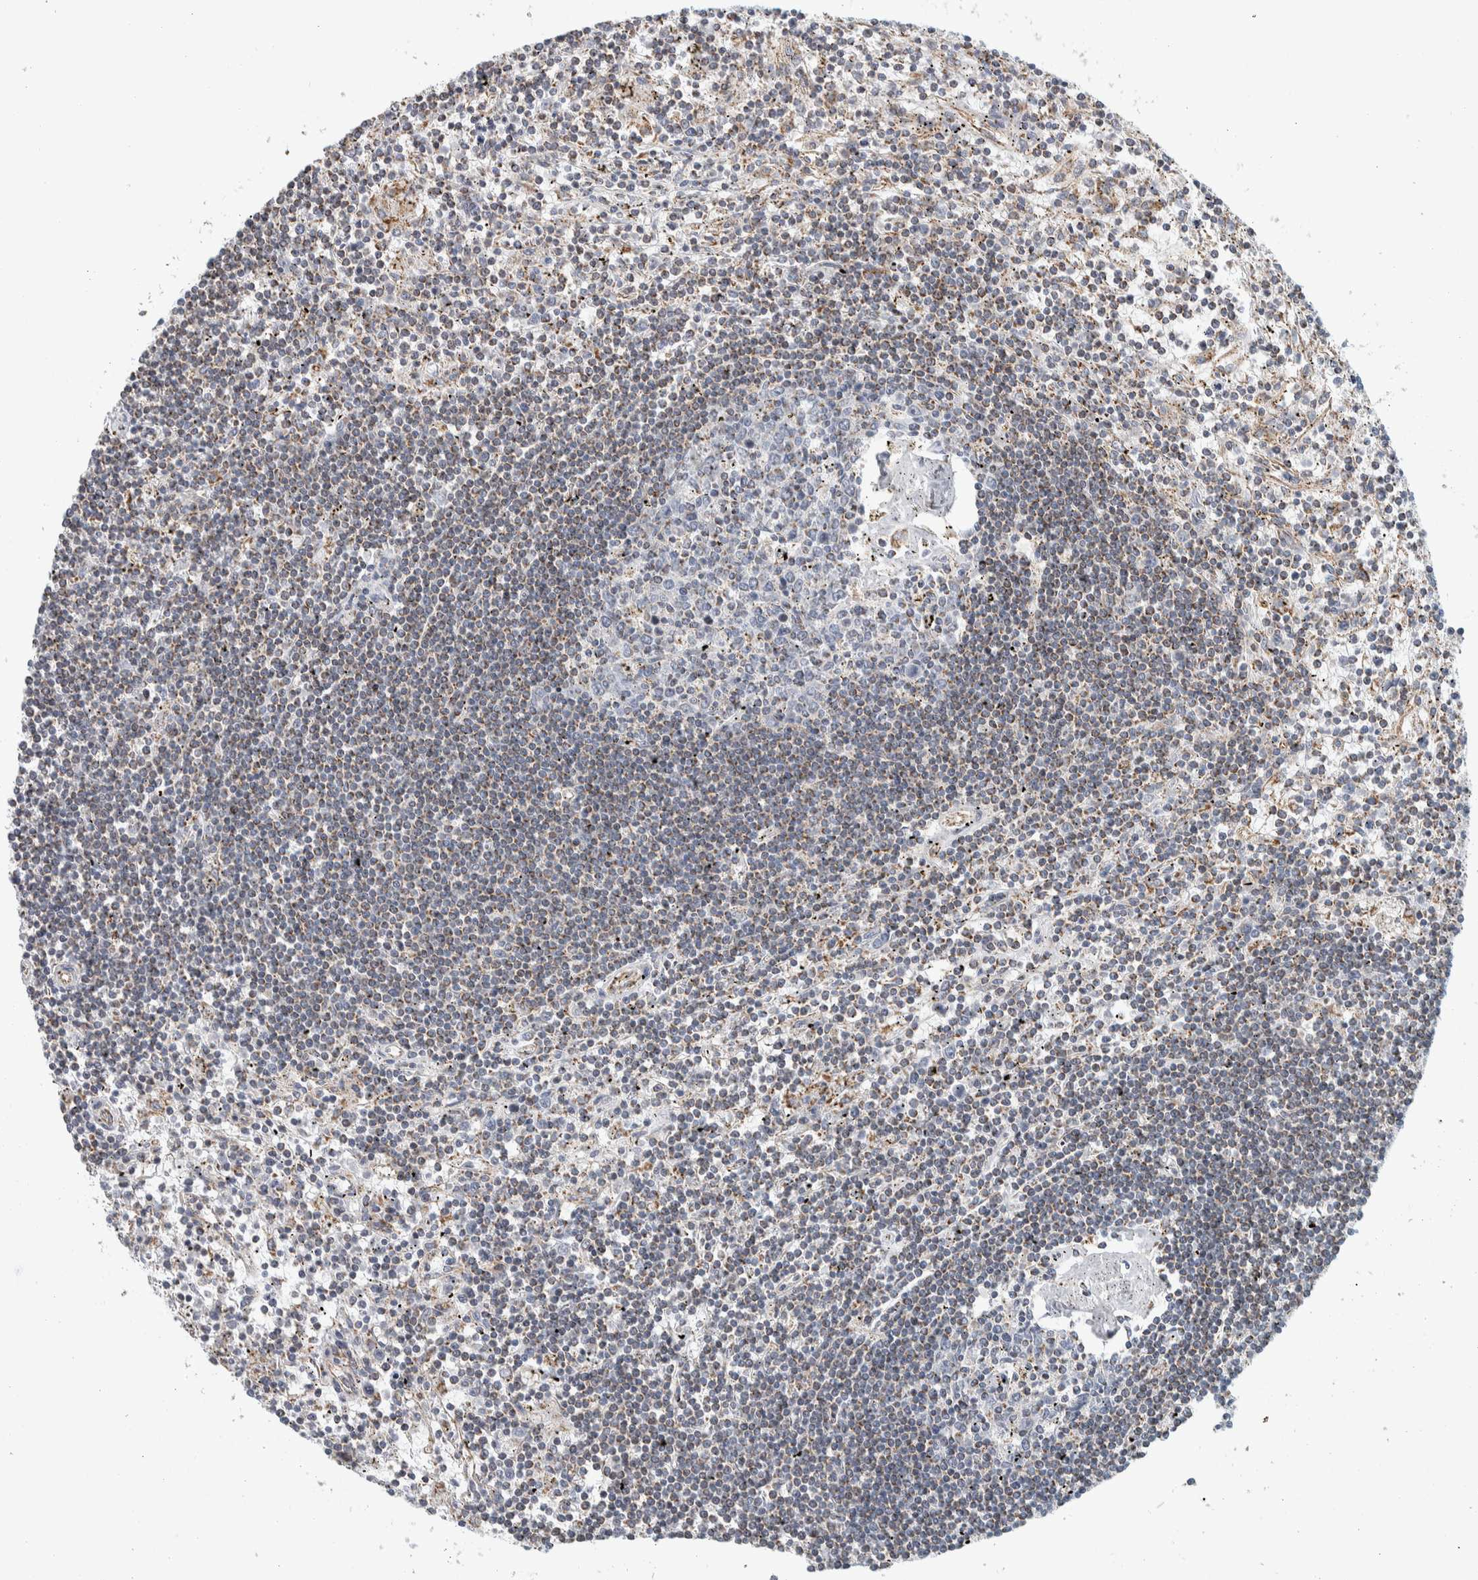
{"staining": {"intensity": "weak", "quantity": "<25%", "location": "cytoplasmic/membranous"}, "tissue": "lymphoma", "cell_type": "Tumor cells", "image_type": "cancer", "snomed": [{"axis": "morphology", "description": "Malignant lymphoma, non-Hodgkin's type, Low grade"}, {"axis": "topography", "description": "Spleen"}], "caption": "Histopathology image shows no protein expression in tumor cells of lymphoma tissue. (DAB (3,3'-diaminobenzidine) immunohistochemistry with hematoxylin counter stain).", "gene": "AFP", "patient": {"sex": "male", "age": 76}}